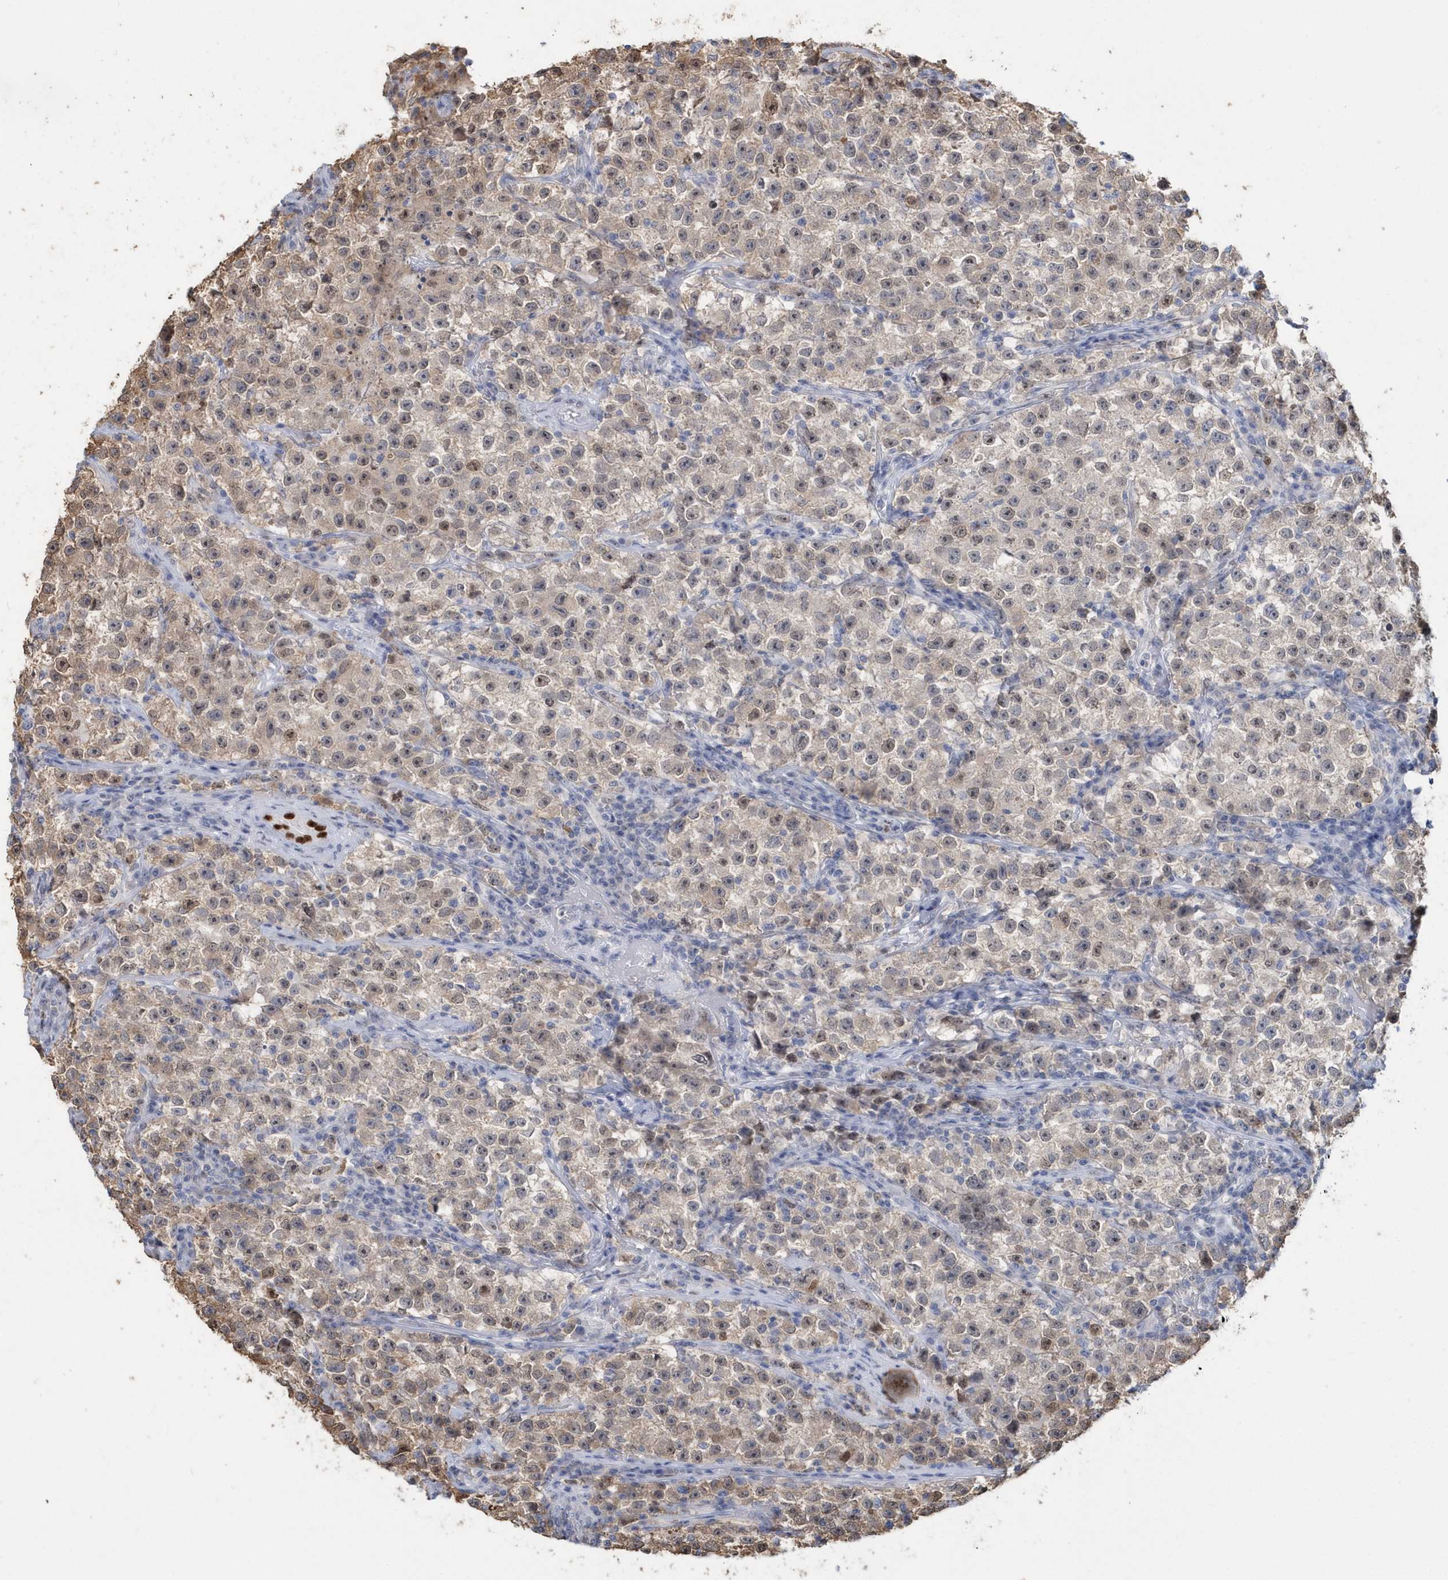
{"staining": {"intensity": "weak", "quantity": ">75%", "location": "cytoplasmic/membranous,nuclear"}, "tissue": "testis cancer", "cell_type": "Tumor cells", "image_type": "cancer", "snomed": [{"axis": "morphology", "description": "Seminoma, NOS"}, {"axis": "topography", "description": "Testis"}], "caption": "The image exhibits immunohistochemical staining of seminoma (testis). There is weak cytoplasmic/membranous and nuclear positivity is identified in about >75% of tumor cells.", "gene": "MACROH2A2", "patient": {"sex": "male", "age": 22}}